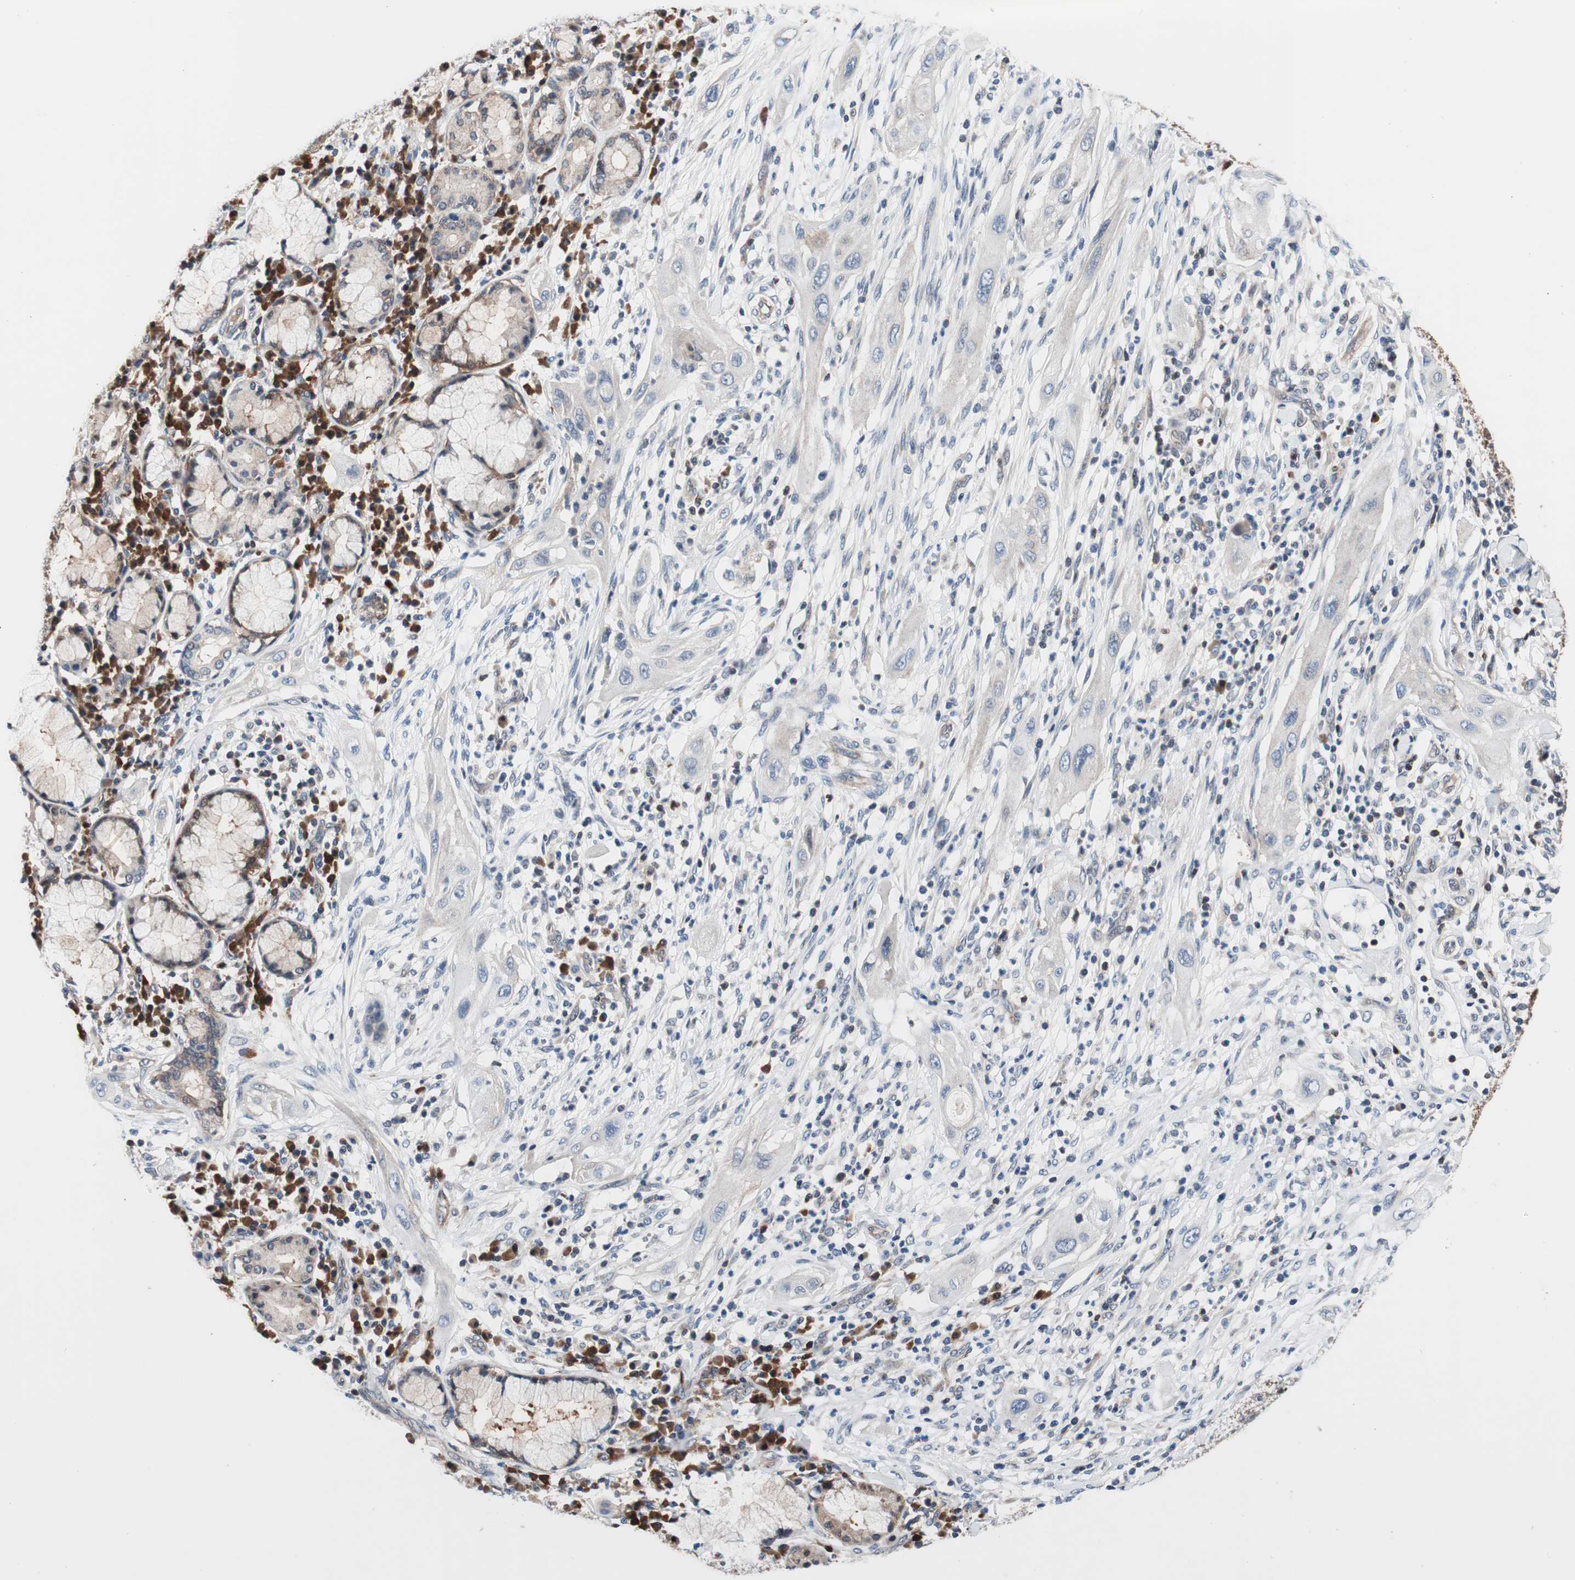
{"staining": {"intensity": "negative", "quantity": "none", "location": "none"}, "tissue": "lung cancer", "cell_type": "Tumor cells", "image_type": "cancer", "snomed": [{"axis": "morphology", "description": "Squamous cell carcinoma, NOS"}, {"axis": "topography", "description": "Lung"}], "caption": "Histopathology image shows no significant protein expression in tumor cells of squamous cell carcinoma (lung).", "gene": "PRDX2", "patient": {"sex": "female", "age": 47}}